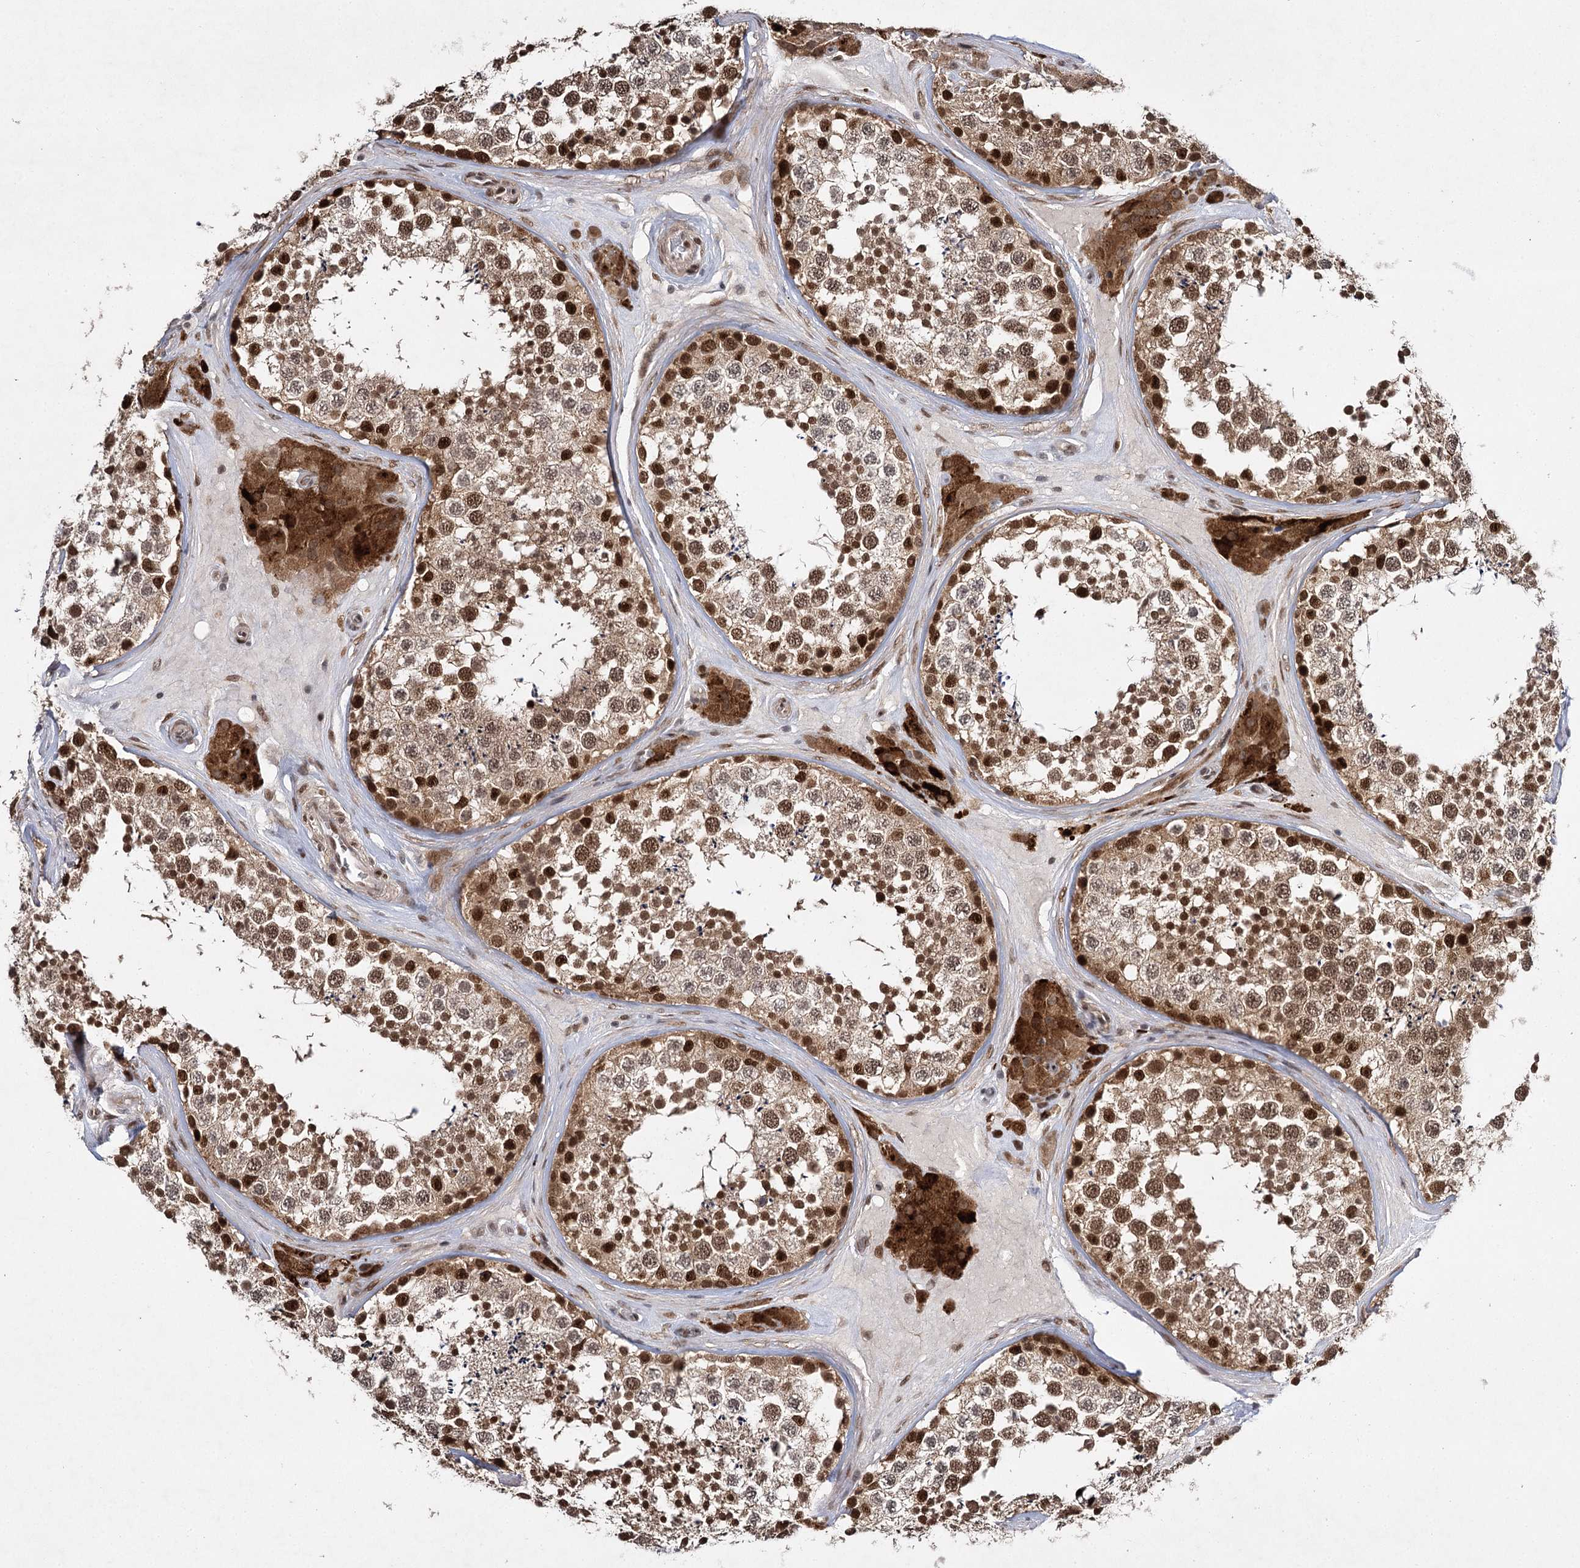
{"staining": {"intensity": "strong", "quantity": ">75%", "location": "cytoplasmic/membranous,nuclear"}, "tissue": "testis", "cell_type": "Cells in seminiferous ducts", "image_type": "normal", "snomed": [{"axis": "morphology", "description": "Normal tissue, NOS"}, {"axis": "topography", "description": "Testis"}], "caption": "Brown immunohistochemical staining in benign testis shows strong cytoplasmic/membranous,nuclear staining in approximately >75% of cells in seminiferous ducts. (brown staining indicates protein expression, while blue staining denotes nuclei).", "gene": "DCUN1D4", "patient": {"sex": "male", "age": 46}}